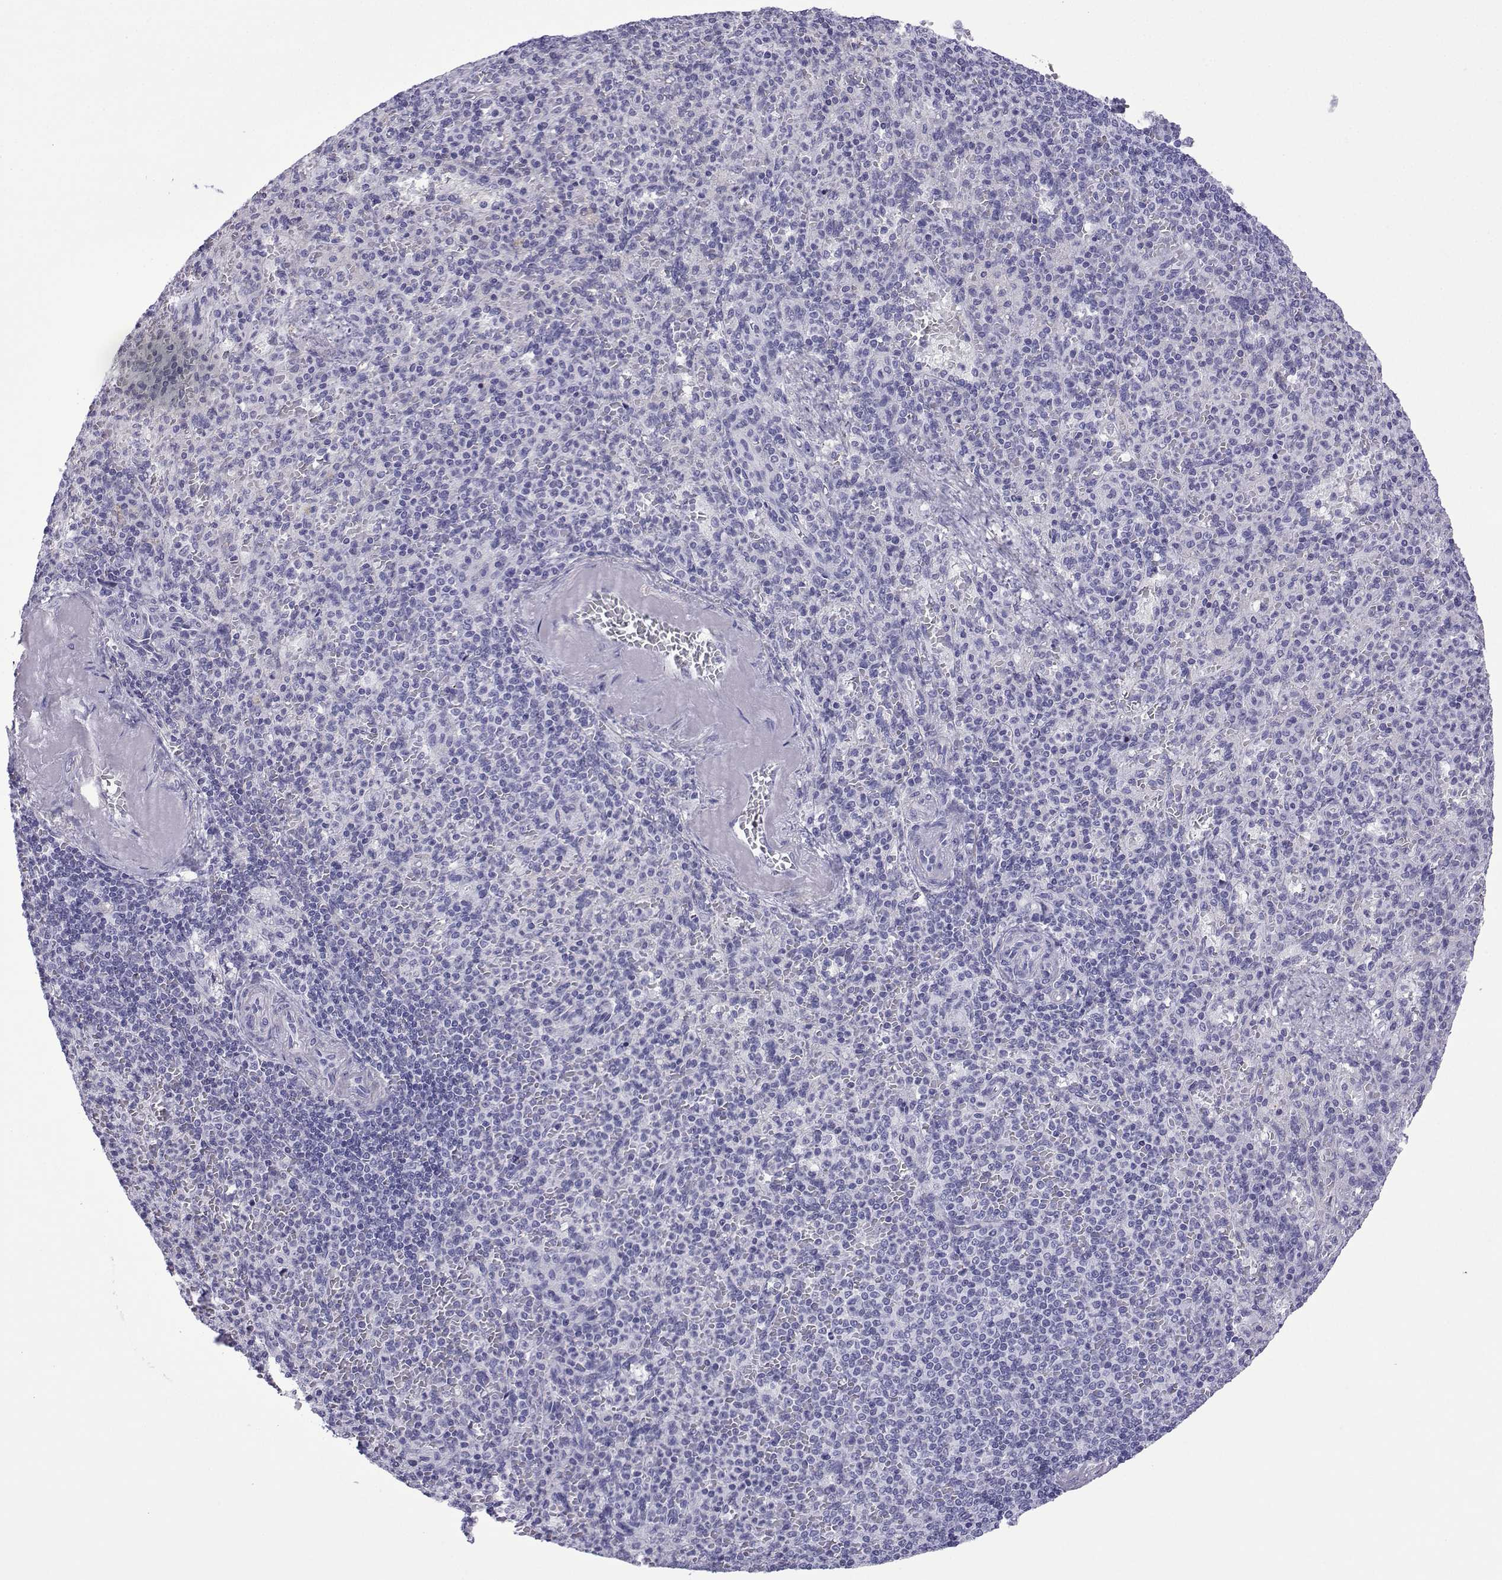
{"staining": {"intensity": "negative", "quantity": "none", "location": "none"}, "tissue": "spleen", "cell_type": "Cells in red pulp", "image_type": "normal", "snomed": [{"axis": "morphology", "description": "Normal tissue, NOS"}, {"axis": "topography", "description": "Spleen"}], "caption": "DAB immunohistochemical staining of benign spleen exhibits no significant staining in cells in red pulp.", "gene": "SPANXA1", "patient": {"sex": "female", "age": 74}}